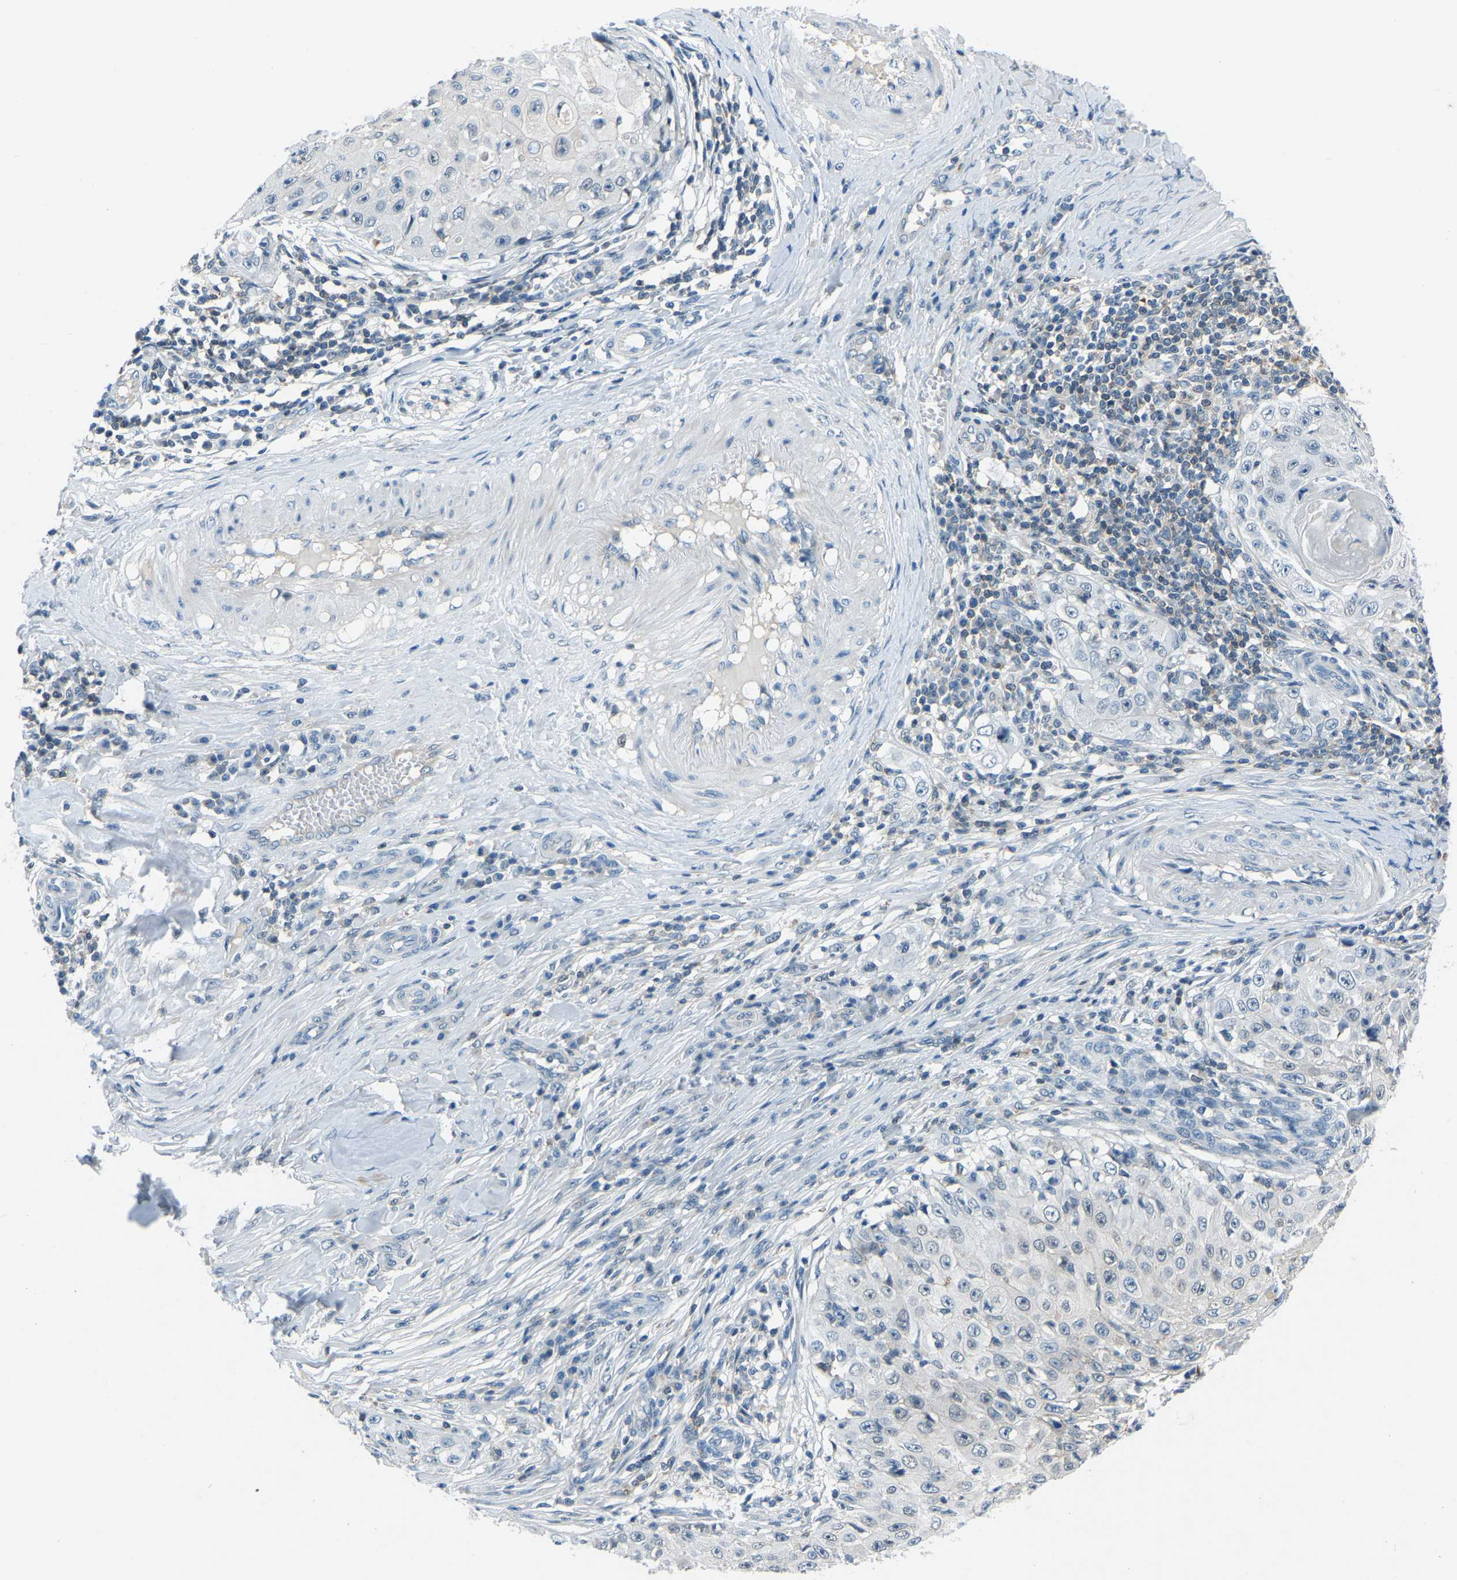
{"staining": {"intensity": "weak", "quantity": "<25%", "location": "cytoplasmic/membranous"}, "tissue": "skin cancer", "cell_type": "Tumor cells", "image_type": "cancer", "snomed": [{"axis": "morphology", "description": "Squamous cell carcinoma, NOS"}, {"axis": "topography", "description": "Skin"}], "caption": "Tumor cells show no significant expression in skin cancer (squamous cell carcinoma). (DAB (3,3'-diaminobenzidine) immunohistochemistry with hematoxylin counter stain).", "gene": "XIRP1", "patient": {"sex": "male", "age": 86}}